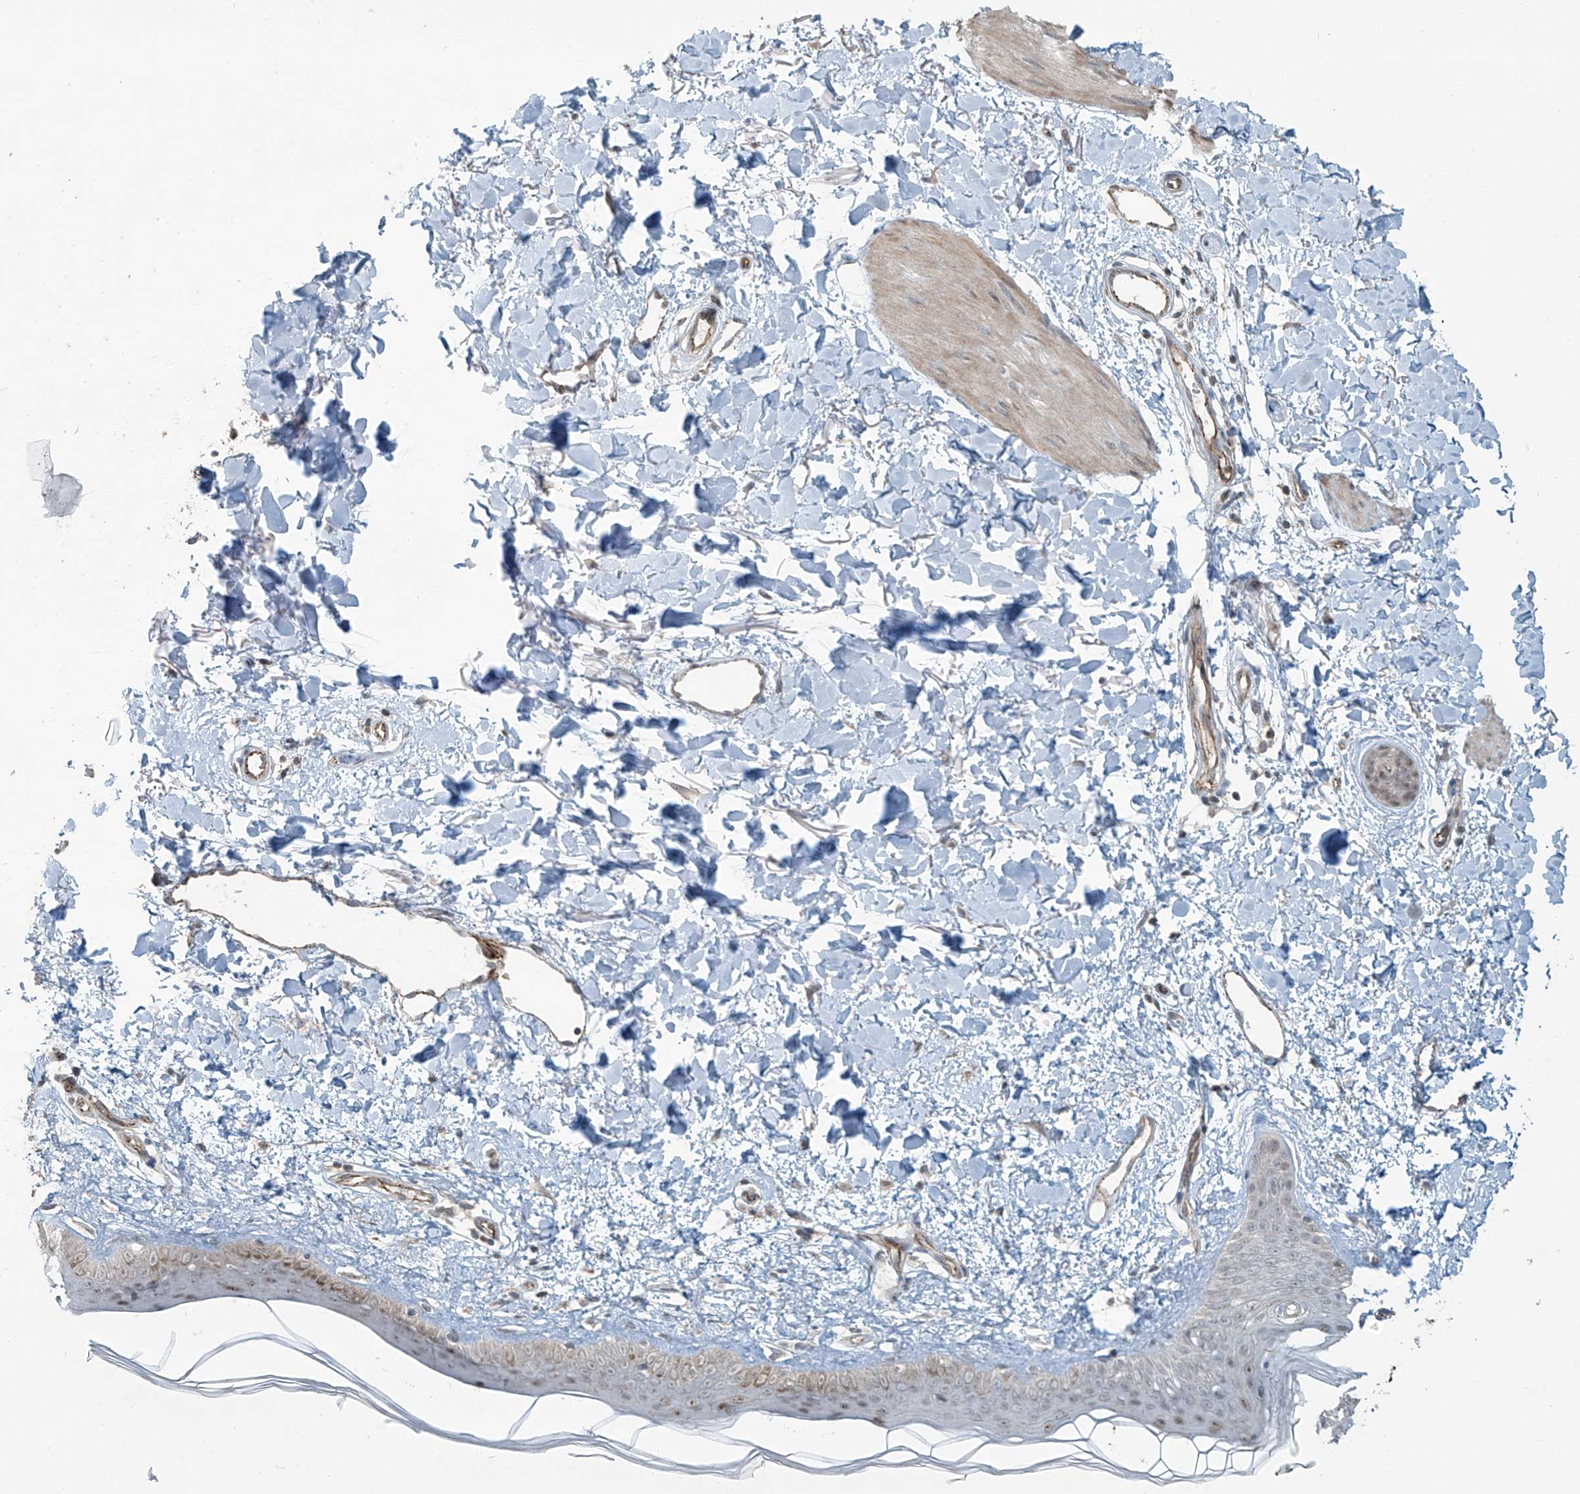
{"staining": {"intensity": "weak", "quantity": ">75%", "location": "cytoplasmic/membranous,nuclear"}, "tissue": "skin", "cell_type": "Fibroblasts", "image_type": "normal", "snomed": [{"axis": "morphology", "description": "Normal tissue, NOS"}, {"axis": "topography", "description": "Skin"}], "caption": "Immunohistochemistry (IHC) (DAB) staining of normal human skin displays weak cytoplasmic/membranous,nuclear protein positivity in about >75% of fibroblasts.", "gene": "ZNF16", "patient": {"sex": "female", "age": 58}}